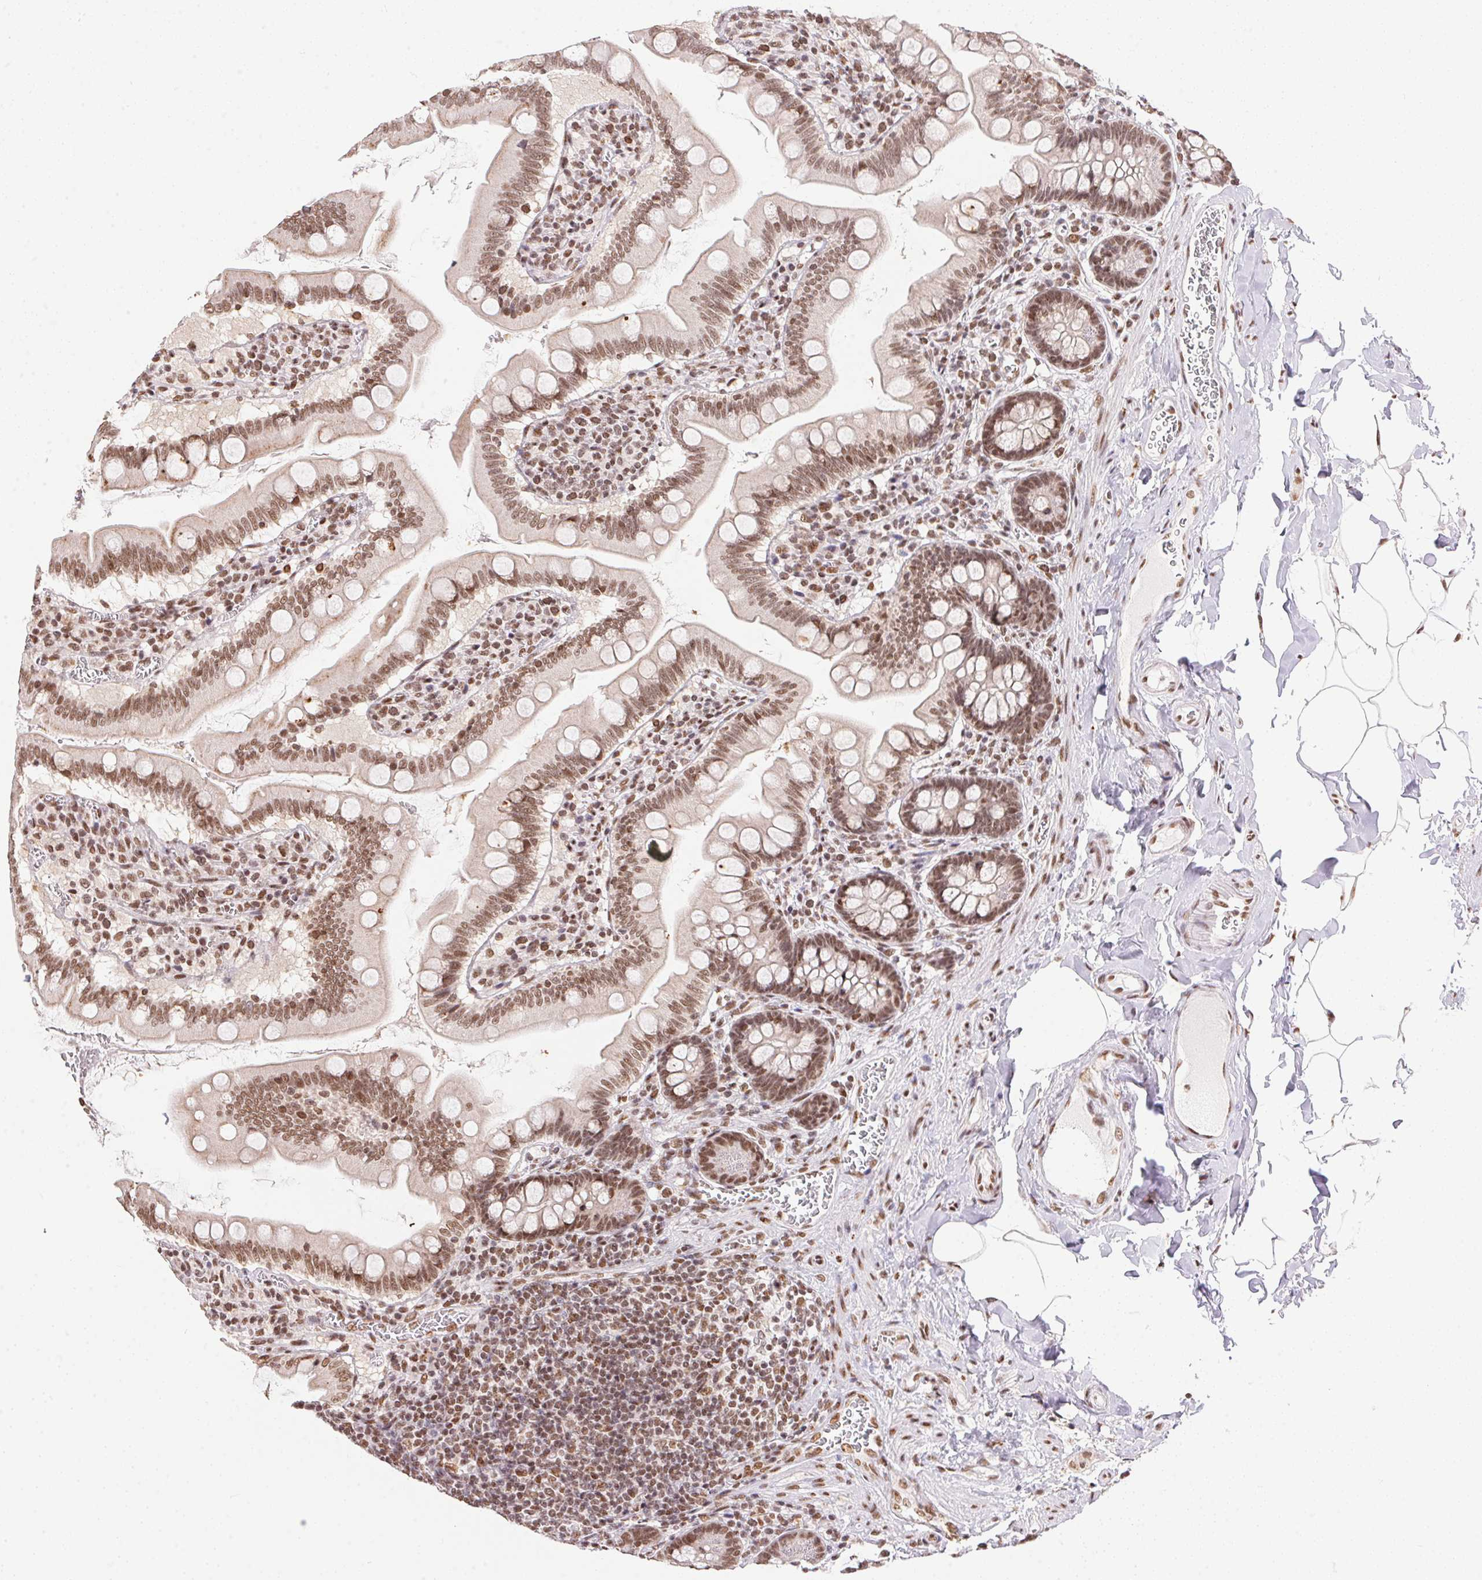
{"staining": {"intensity": "moderate", "quantity": ">75%", "location": "cytoplasmic/membranous,nuclear"}, "tissue": "small intestine", "cell_type": "Glandular cells", "image_type": "normal", "snomed": [{"axis": "morphology", "description": "Normal tissue, NOS"}, {"axis": "topography", "description": "Small intestine"}], "caption": "Immunohistochemical staining of normal small intestine demonstrates medium levels of moderate cytoplasmic/membranous,nuclear staining in approximately >75% of glandular cells. Nuclei are stained in blue.", "gene": "NFE2L1", "patient": {"sex": "female", "age": 56}}